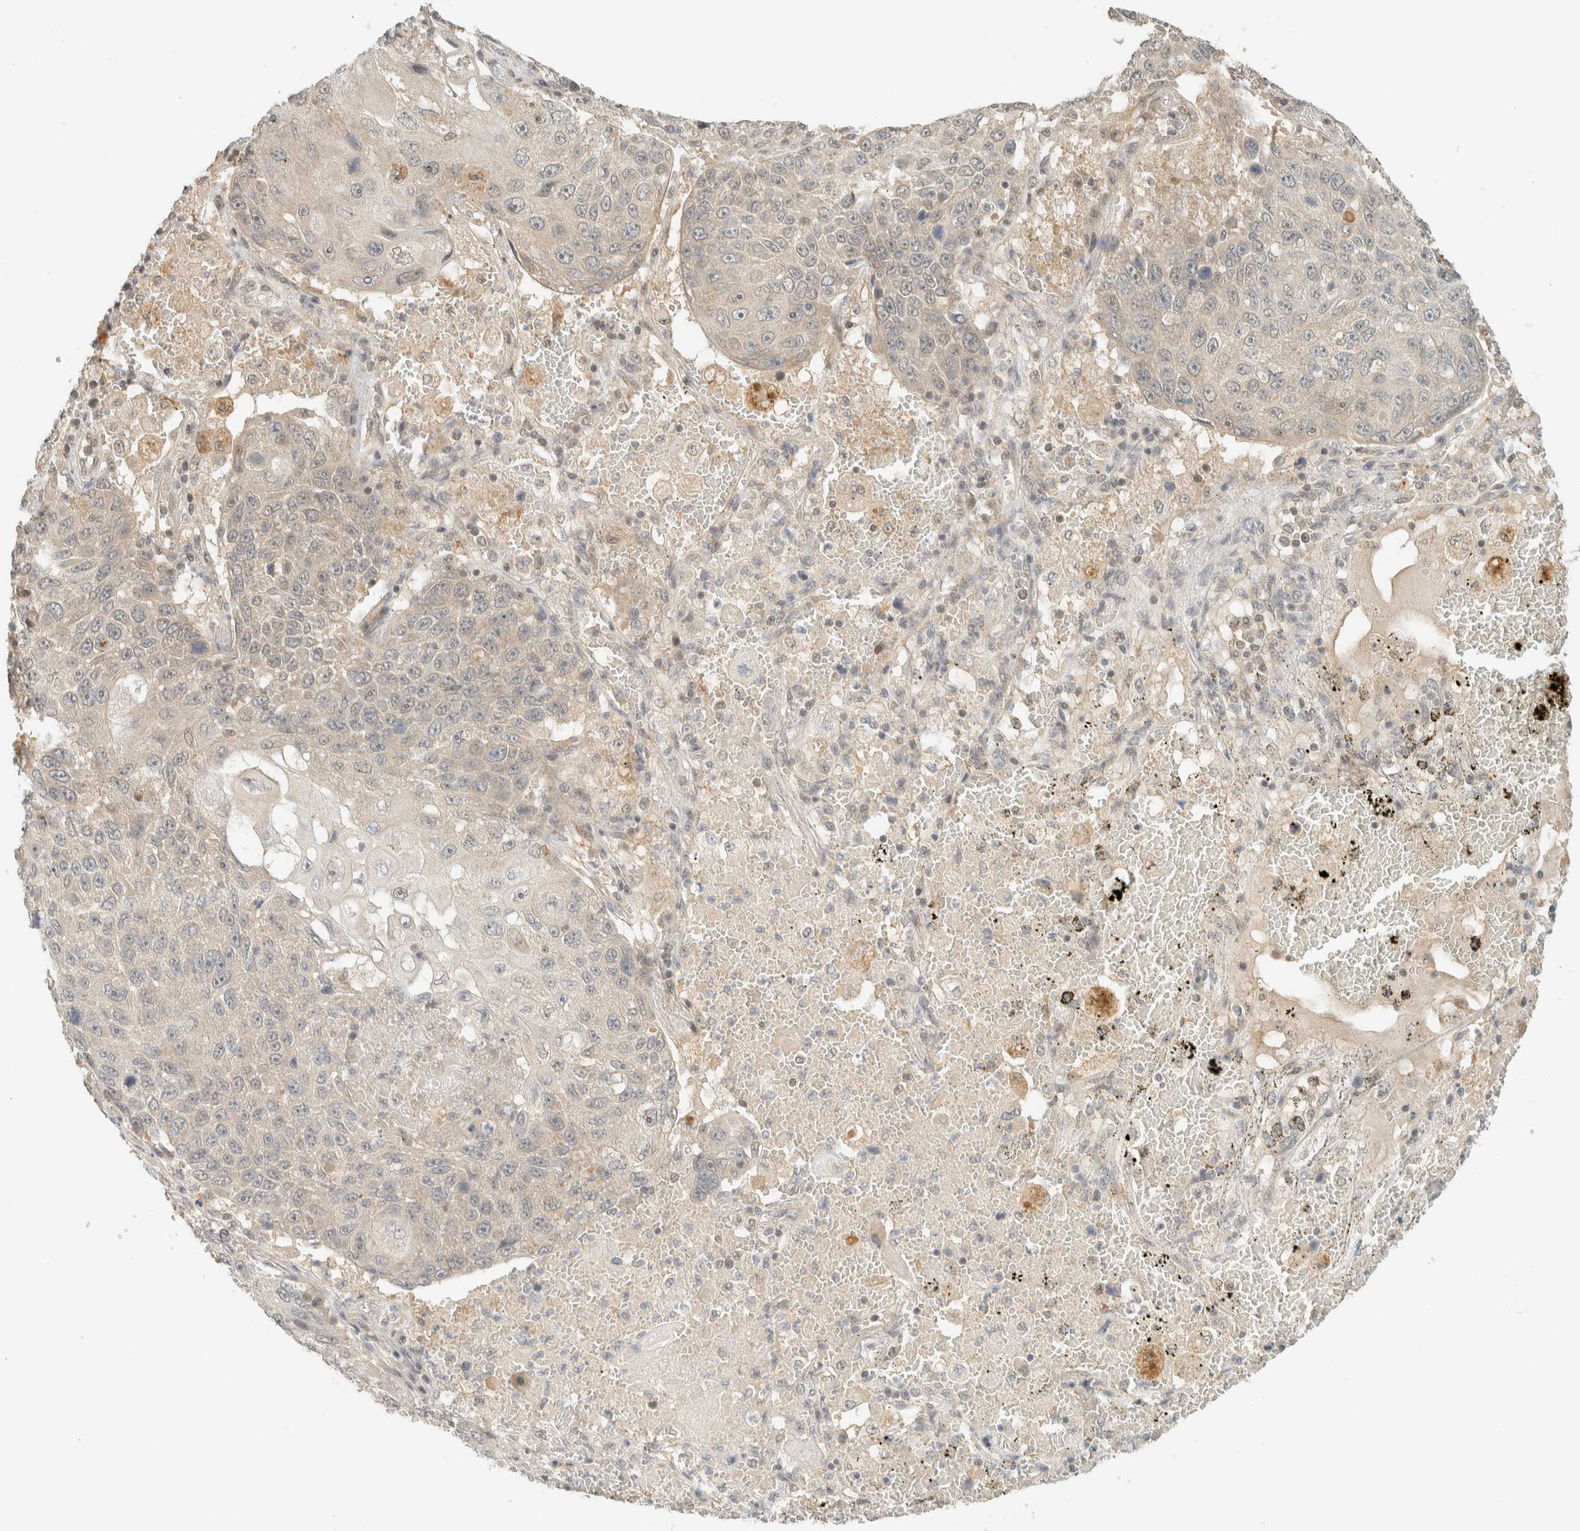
{"staining": {"intensity": "negative", "quantity": "none", "location": "none"}, "tissue": "lung cancer", "cell_type": "Tumor cells", "image_type": "cancer", "snomed": [{"axis": "morphology", "description": "Squamous cell carcinoma, NOS"}, {"axis": "topography", "description": "Lung"}], "caption": "Tumor cells show no significant positivity in squamous cell carcinoma (lung).", "gene": "KIFAP3", "patient": {"sex": "male", "age": 61}}